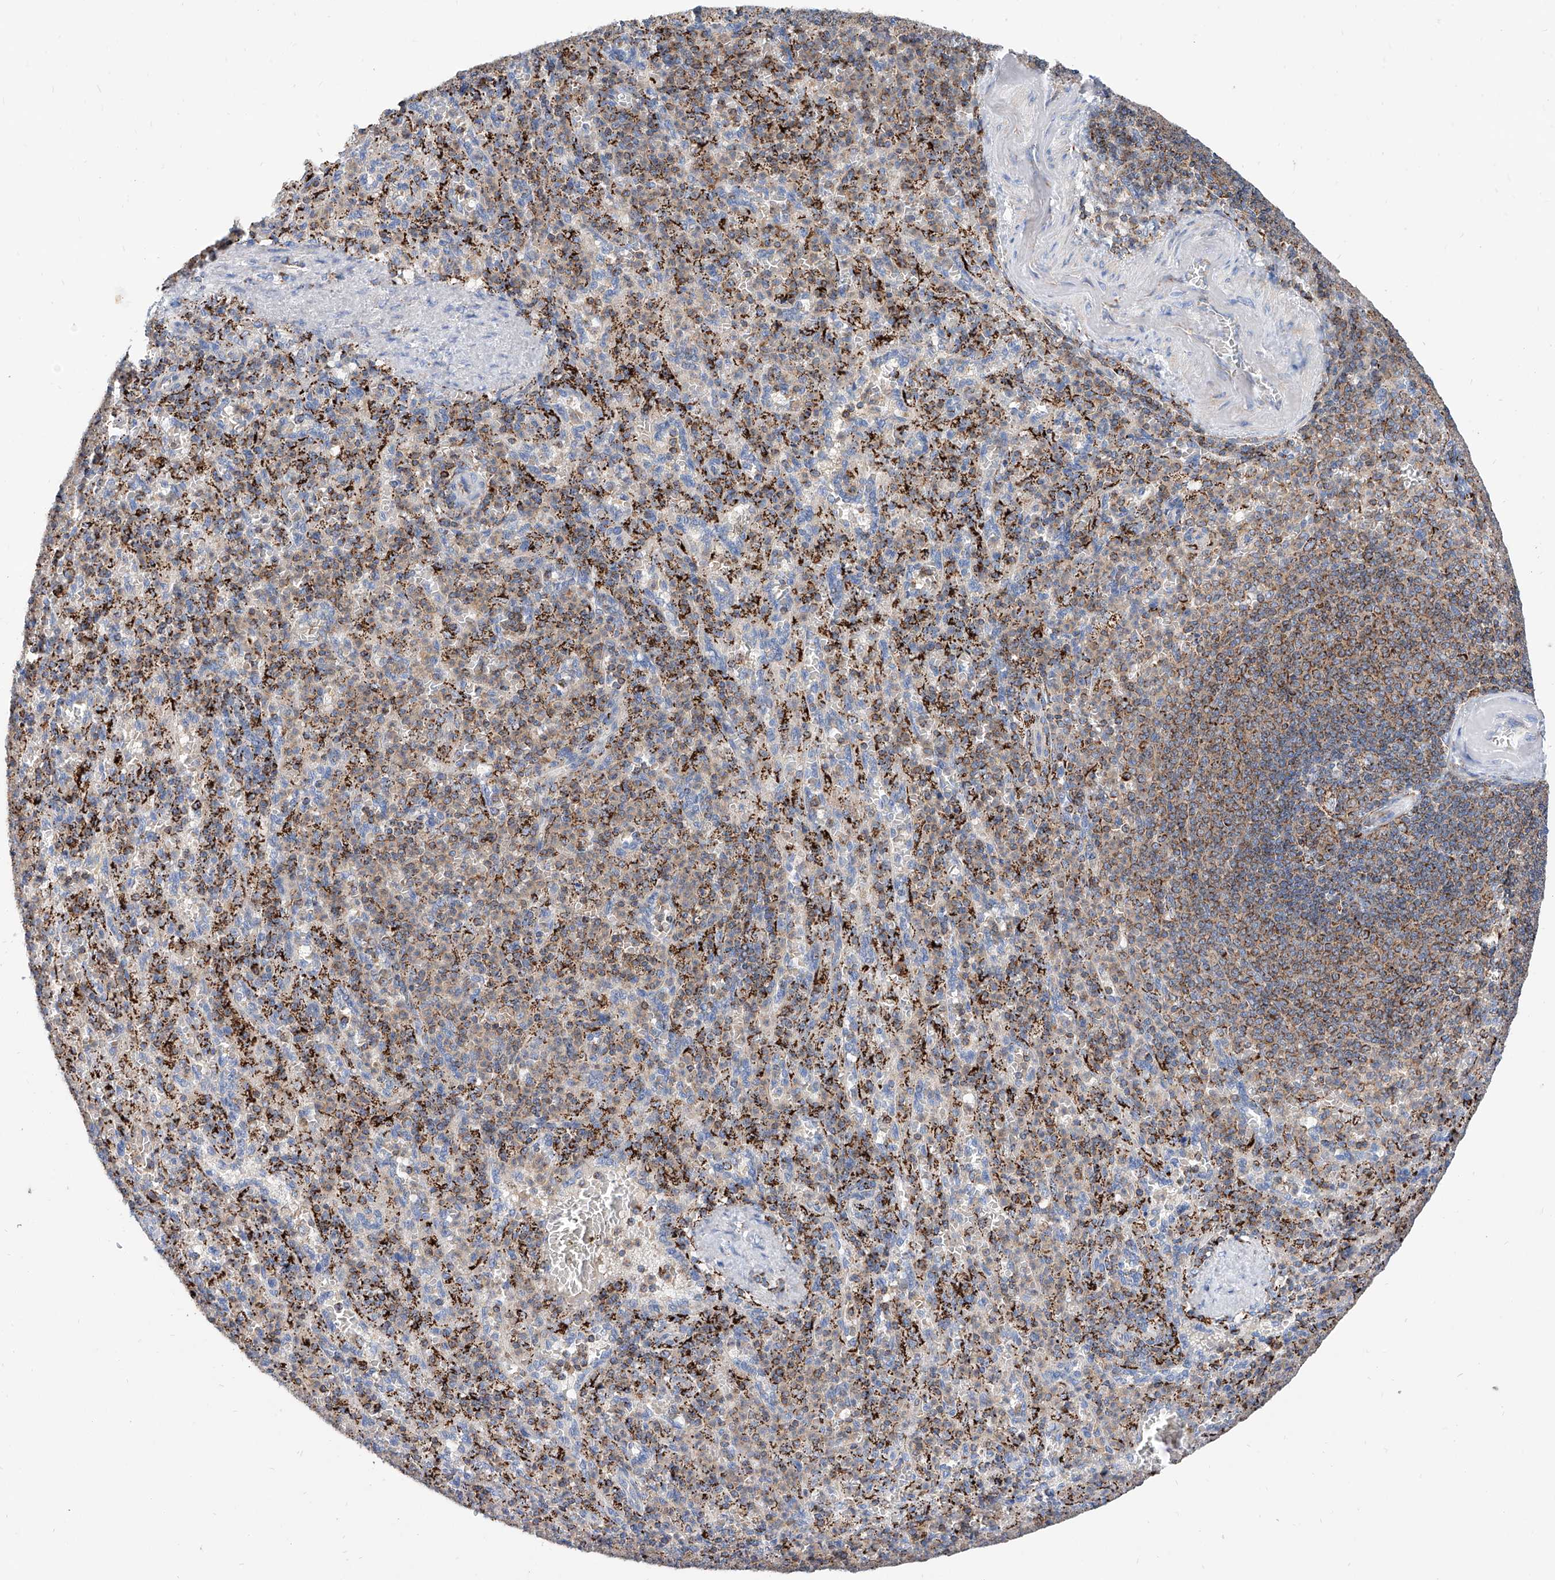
{"staining": {"intensity": "moderate", "quantity": "25%-75%", "location": "cytoplasmic/membranous"}, "tissue": "spleen", "cell_type": "Cells in red pulp", "image_type": "normal", "snomed": [{"axis": "morphology", "description": "Normal tissue, NOS"}, {"axis": "topography", "description": "Spleen"}], "caption": "Immunohistochemistry (IHC) staining of unremarkable spleen, which displays medium levels of moderate cytoplasmic/membranous staining in approximately 25%-75% of cells in red pulp indicating moderate cytoplasmic/membranous protein staining. The staining was performed using DAB (3,3'-diaminobenzidine) (brown) for protein detection and nuclei were counterstained in hematoxylin (blue).", "gene": "CPNE5", "patient": {"sex": "female", "age": 74}}